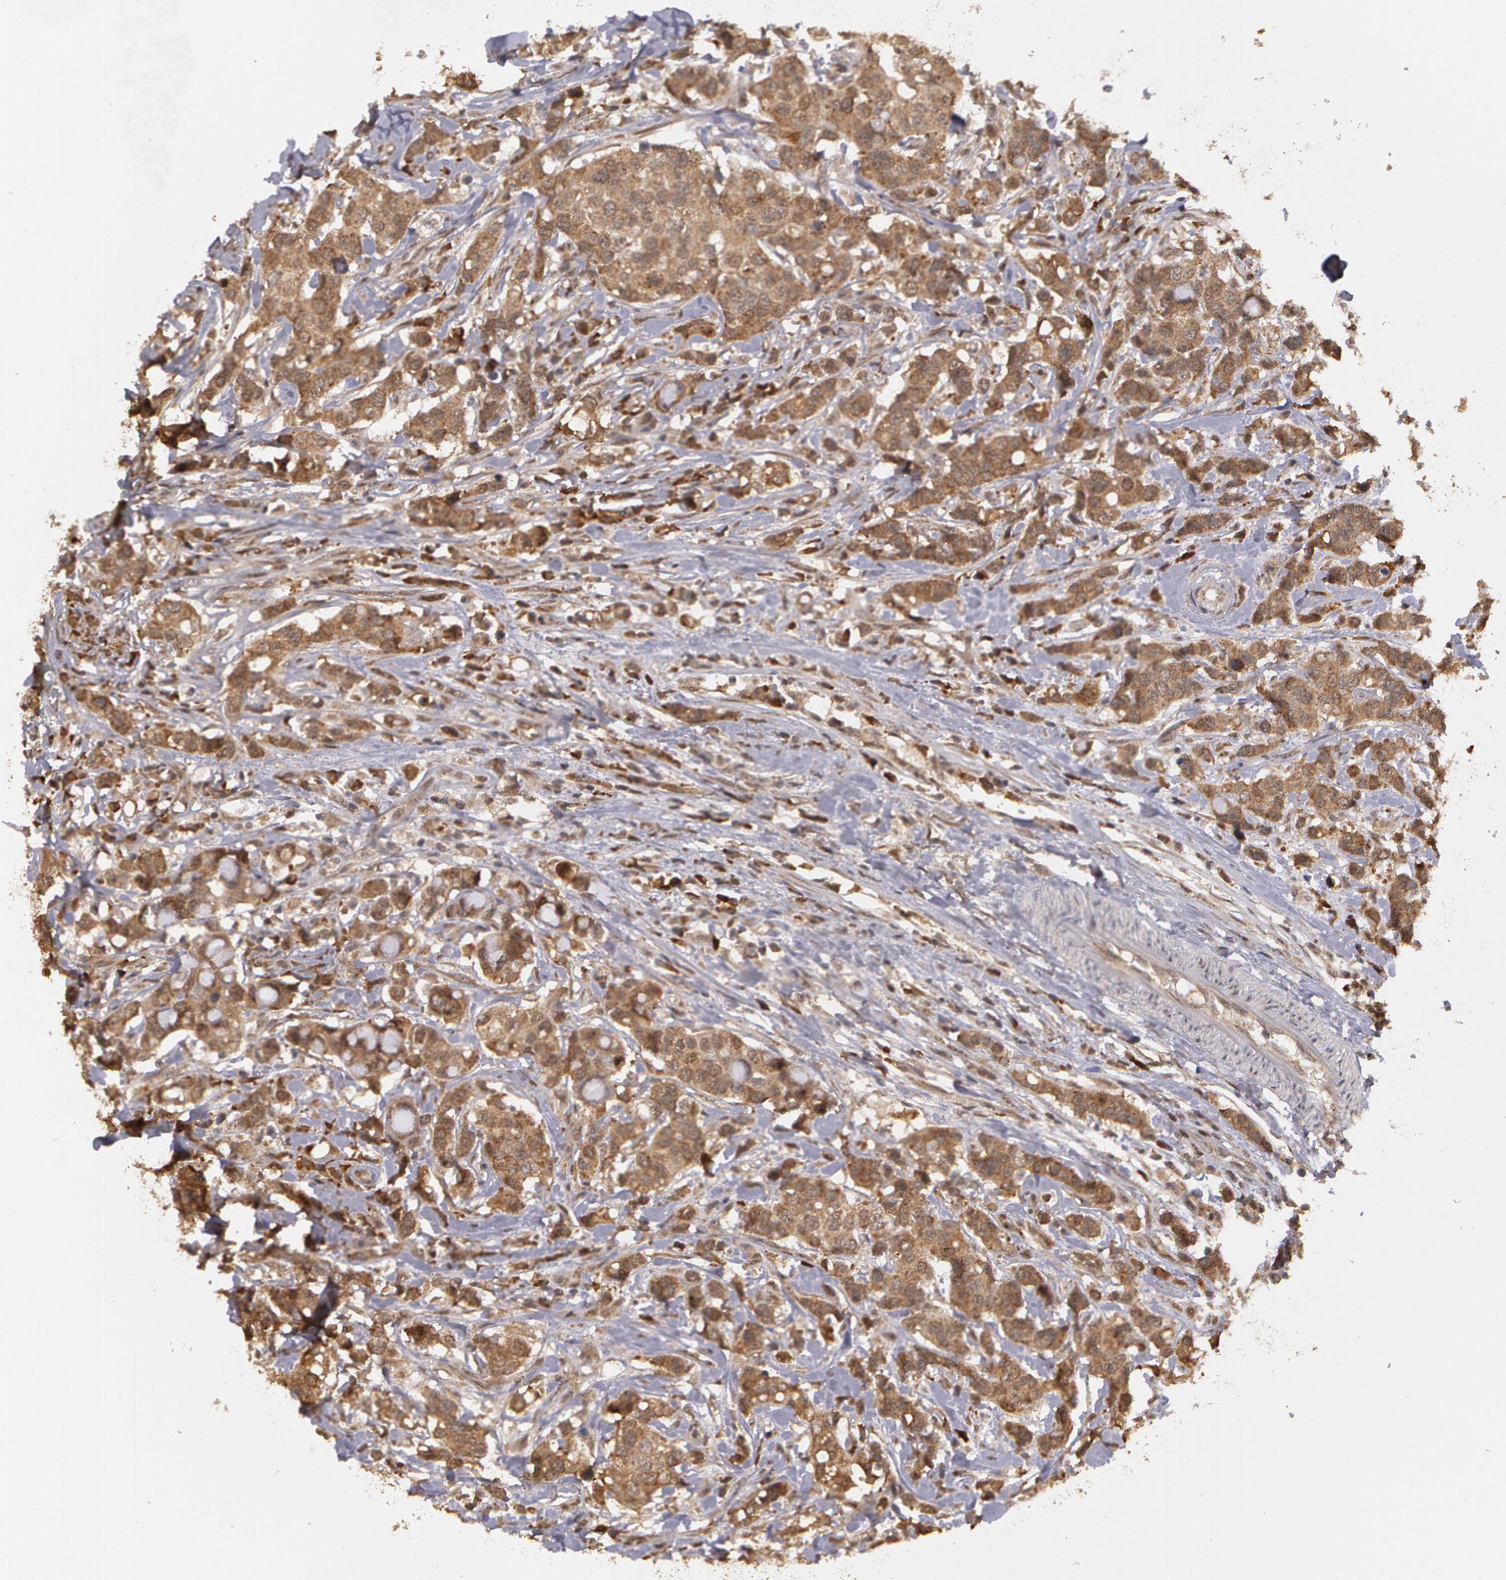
{"staining": {"intensity": "strong", "quantity": ">75%", "location": "cytoplasmic/membranous"}, "tissue": "breast cancer", "cell_type": "Tumor cells", "image_type": "cancer", "snomed": [{"axis": "morphology", "description": "Duct carcinoma"}, {"axis": "topography", "description": "Breast"}], "caption": "Immunohistochemistry (IHC) image of neoplastic tissue: breast cancer (infiltrating ductal carcinoma) stained using immunohistochemistry (IHC) reveals high levels of strong protein expression localized specifically in the cytoplasmic/membranous of tumor cells, appearing as a cytoplasmic/membranous brown color.", "gene": "GLIS1", "patient": {"sex": "female", "age": 27}}